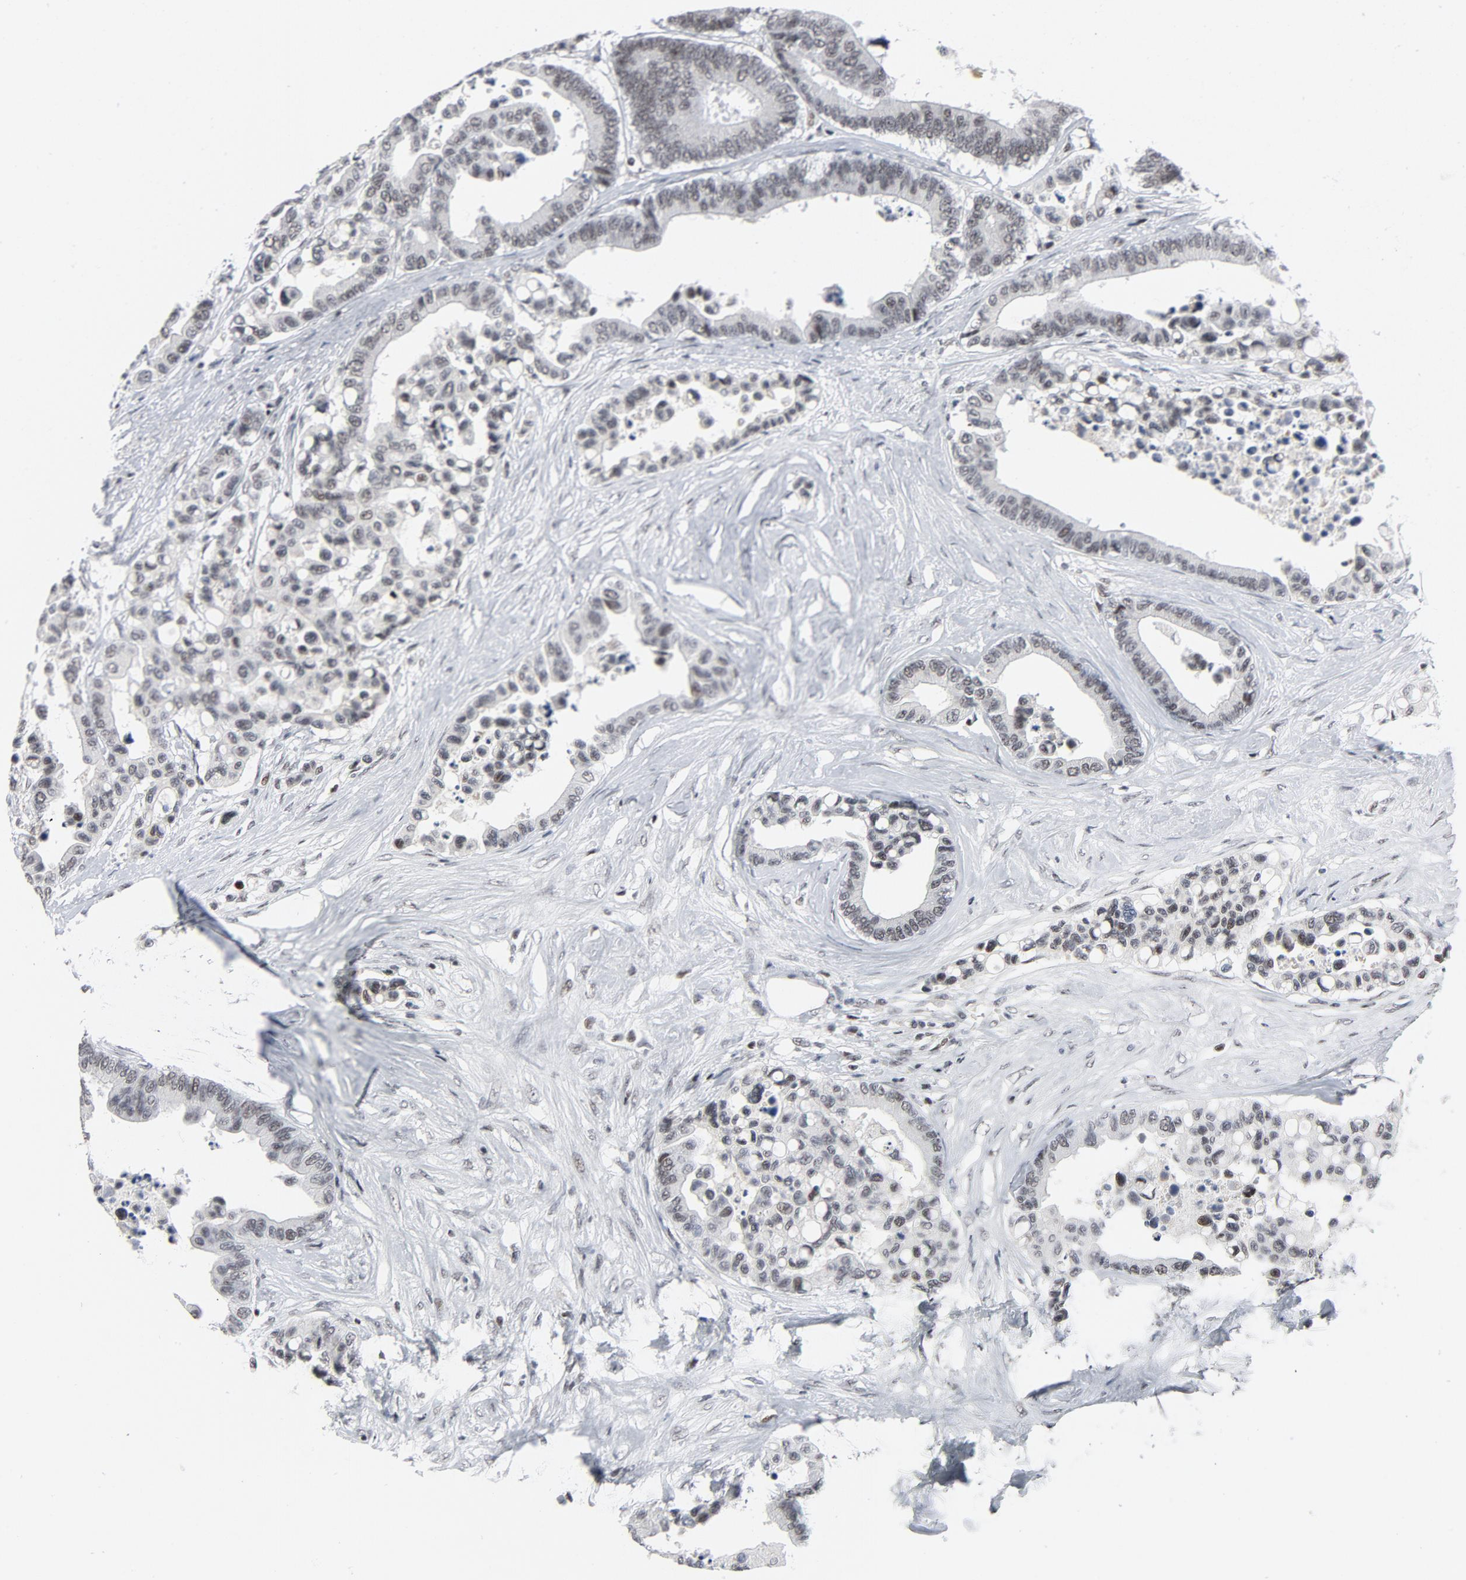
{"staining": {"intensity": "weak", "quantity": "25%-75%", "location": "nuclear"}, "tissue": "colorectal cancer", "cell_type": "Tumor cells", "image_type": "cancer", "snomed": [{"axis": "morphology", "description": "Adenocarcinoma, NOS"}, {"axis": "topography", "description": "Colon"}], "caption": "Immunohistochemical staining of colorectal cancer (adenocarcinoma) shows low levels of weak nuclear protein staining in approximately 25%-75% of tumor cells.", "gene": "GABPA", "patient": {"sex": "male", "age": 82}}